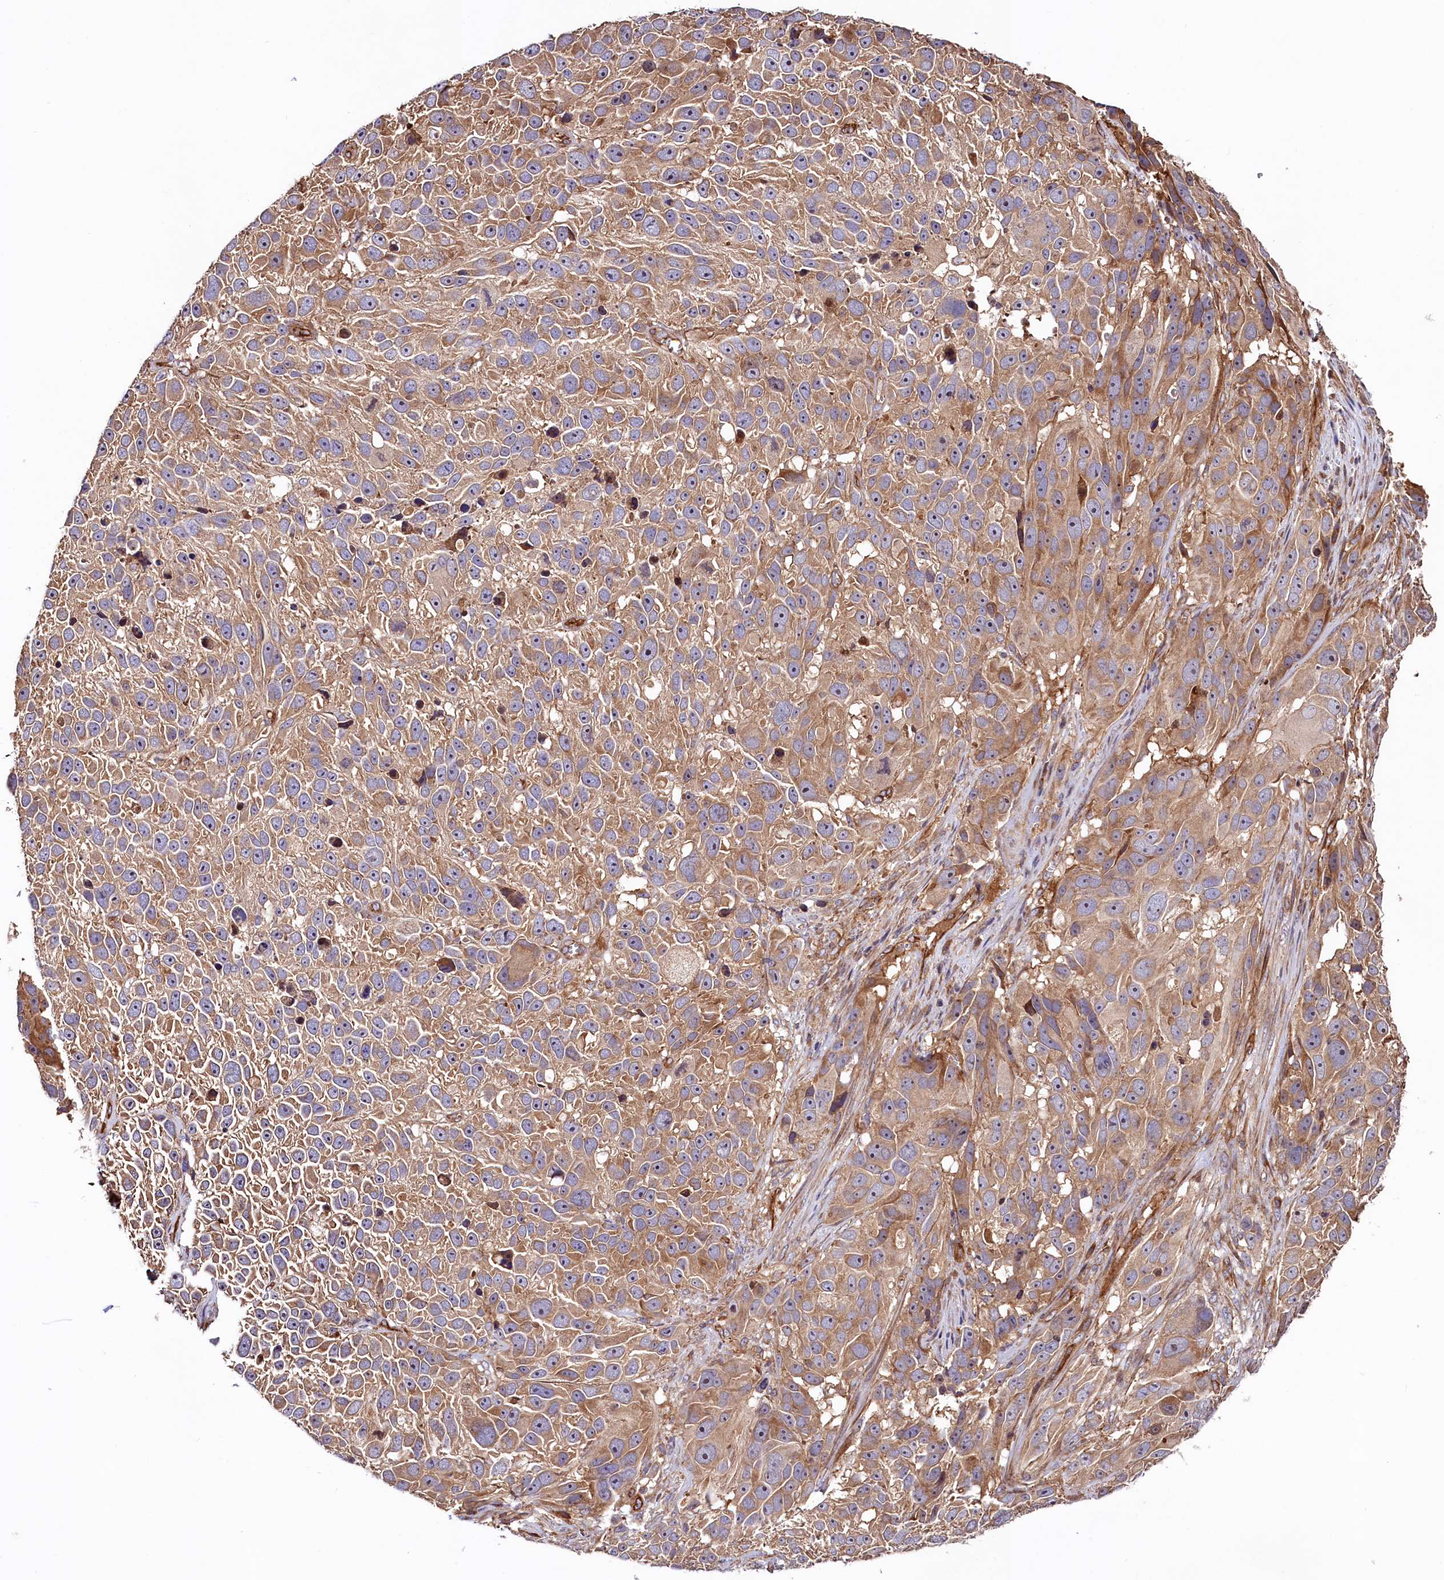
{"staining": {"intensity": "moderate", "quantity": ">75%", "location": "cytoplasmic/membranous"}, "tissue": "melanoma", "cell_type": "Tumor cells", "image_type": "cancer", "snomed": [{"axis": "morphology", "description": "Malignant melanoma, NOS"}, {"axis": "topography", "description": "Skin"}], "caption": "Immunohistochemistry histopathology image of neoplastic tissue: human malignant melanoma stained using immunohistochemistry (IHC) demonstrates medium levels of moderate protein expression localized specifically in the cytoplasmic/membranous of tumor cells, appearing as a cytoplasmic/membranous brown color.", "gene": "KLHDC4", "patient": {"sex": "male", "age": 84}}